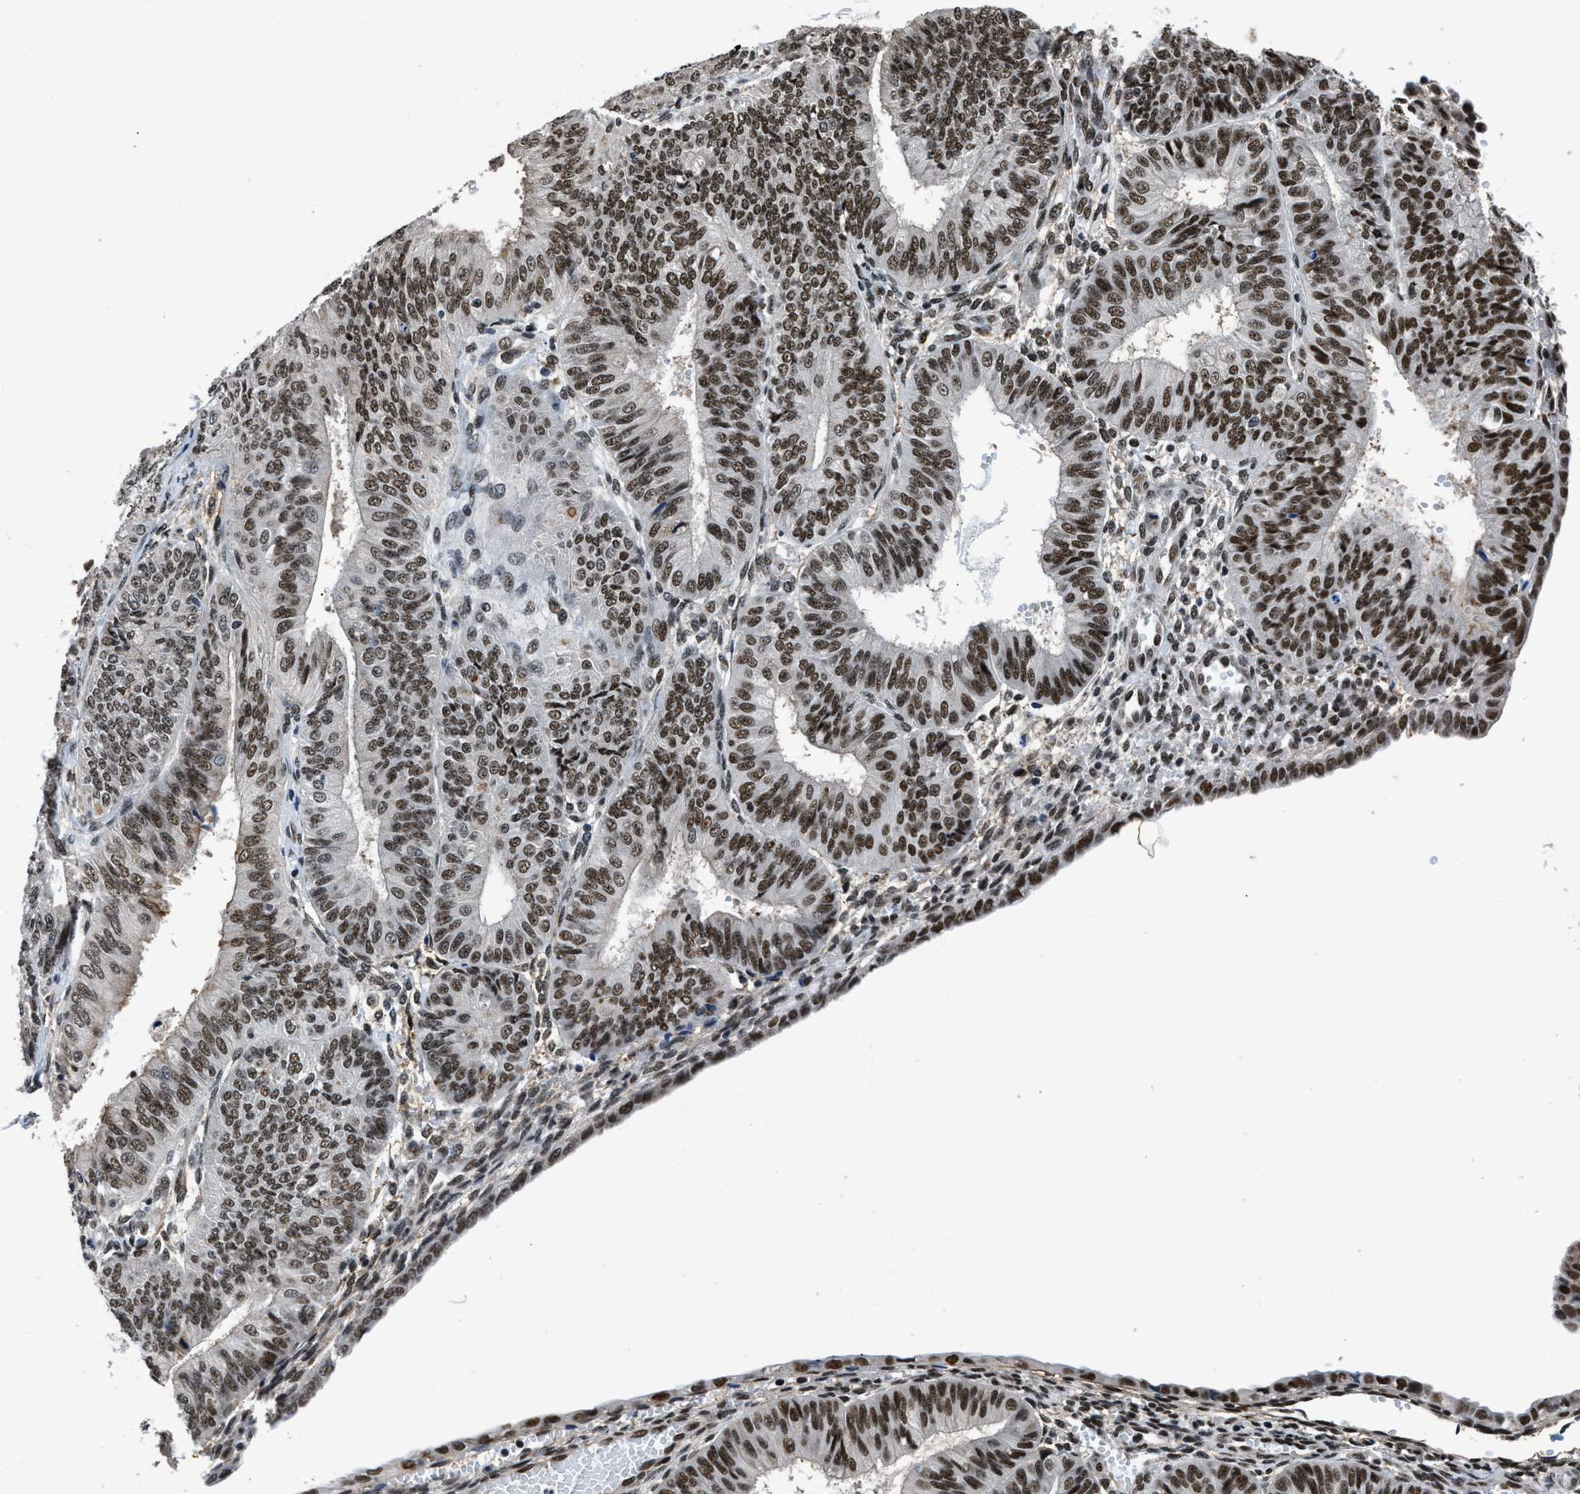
{"staining": {"intensity": "strong", "quantity": ">75%", "location": "nuclear"}, "tissue": "endometrial cancer", "cell_type": "Tumor cells", "image_type": "cancer", "snomed": [{"axis": "morphology", "description": "Adenocarcinoma, NOS"}, {"axis": "topography", "description": "Endometrium"}], "caption": "An immunohistochemistry (IHC) micrograph of neoplastic tissue is shown. Protein staining in brown shows strong nuclear positivity in adenocarcinoma (endometrial) within tumor cells. (IHC, brightfield microscopy, high magnification).", "gene": "HNRNPH2", "patient": {"sex": "female", "age": 58}}